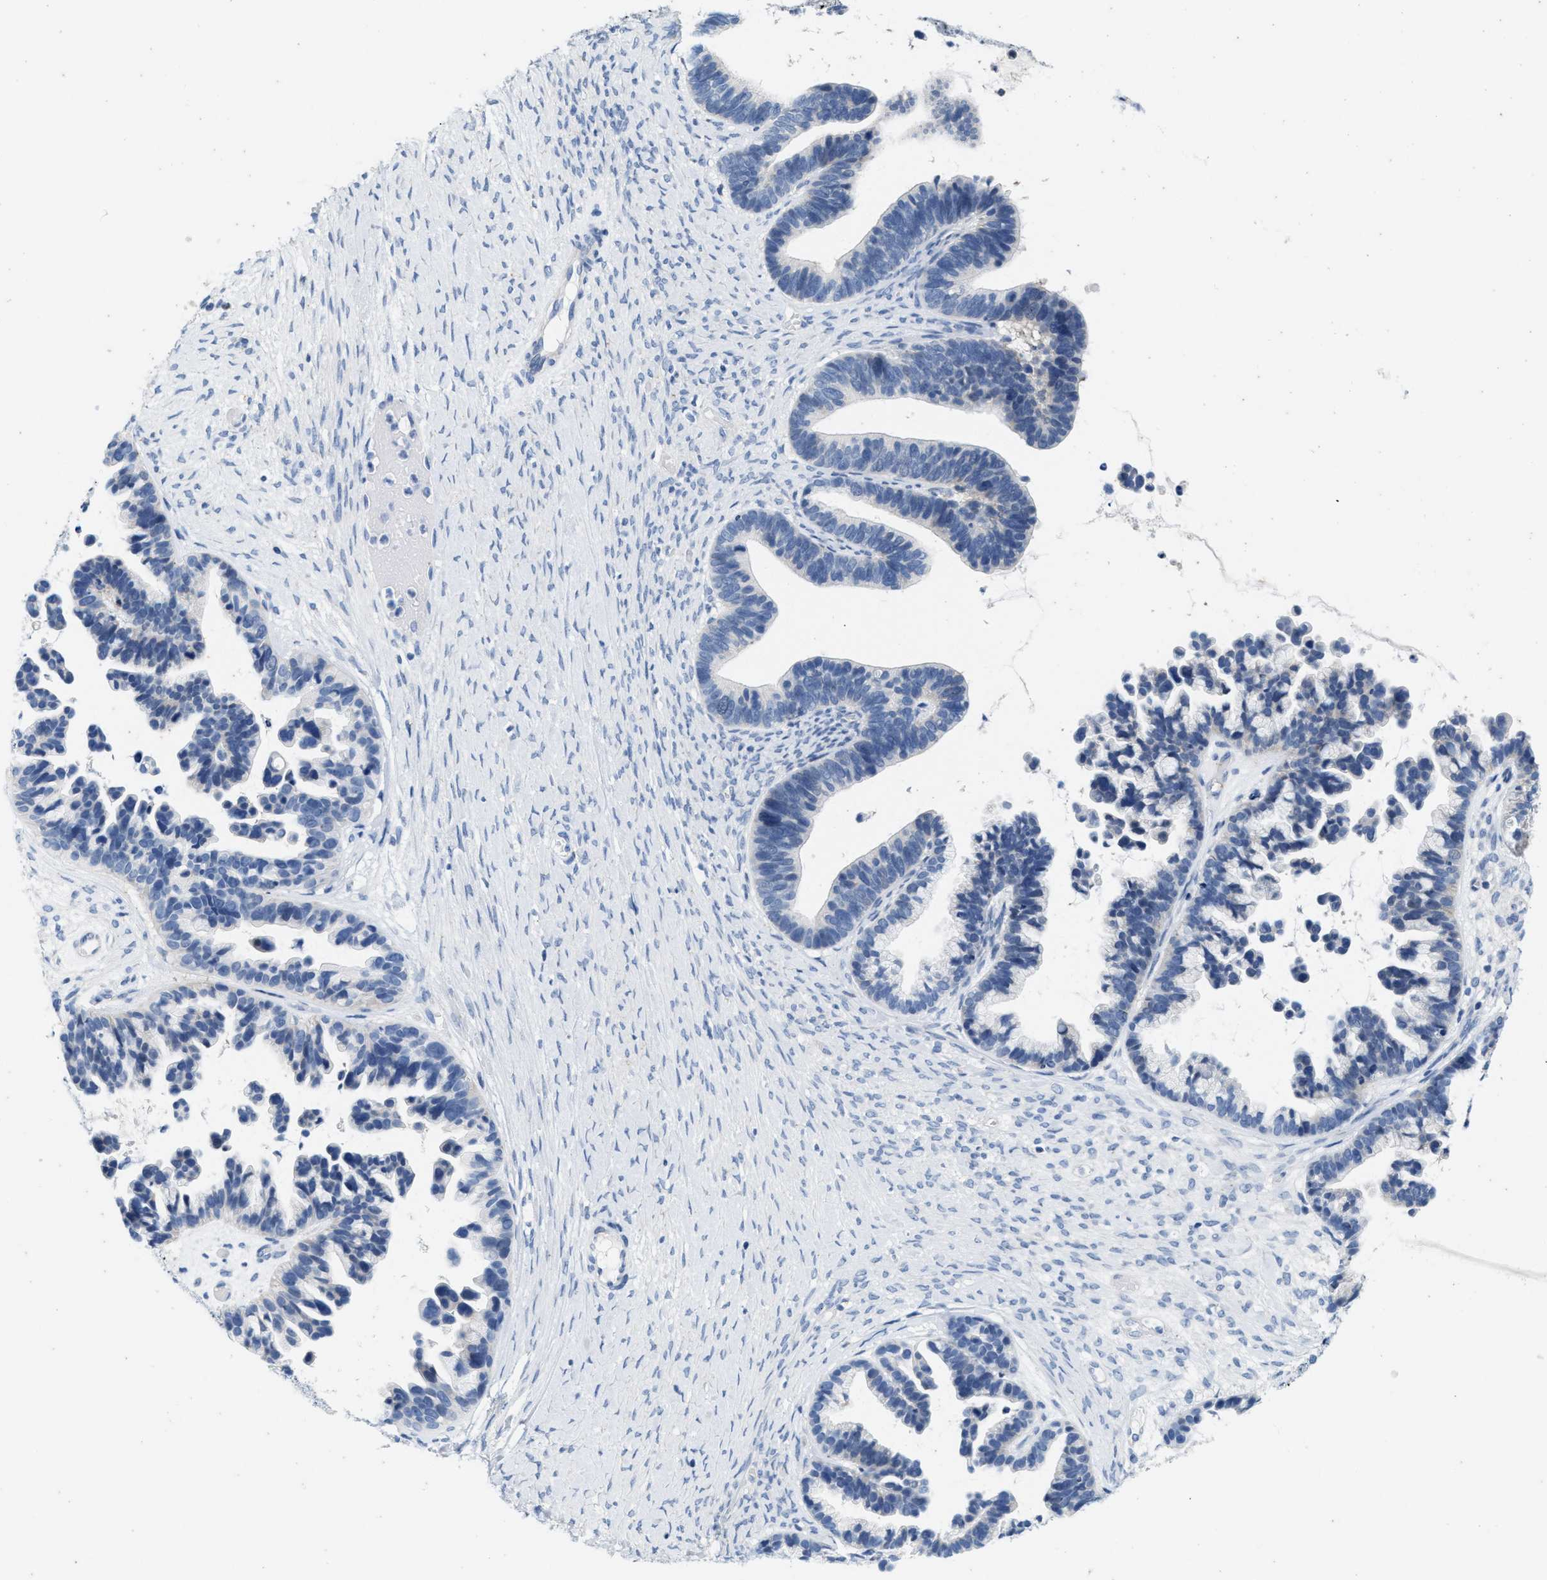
{"staining": {"intensity": "negative", "quantity": "none", "location": "none"}, "tissue": "ovarian cancer", "cell_type": "Tumor cells", "image_type": "cancer", "snomed": [{"axis": "morphology", "description": "Cystadenocarcinoma, serous, NOS"}, {"axis": "topography", "description": "Ovary"}], "caption": "DAB immunohistochemical staining of ovarian cancer displays no significant positivity in tumor cells.", "gene": "ABCB11", "patient": {"sex": "female", "age": 56}}